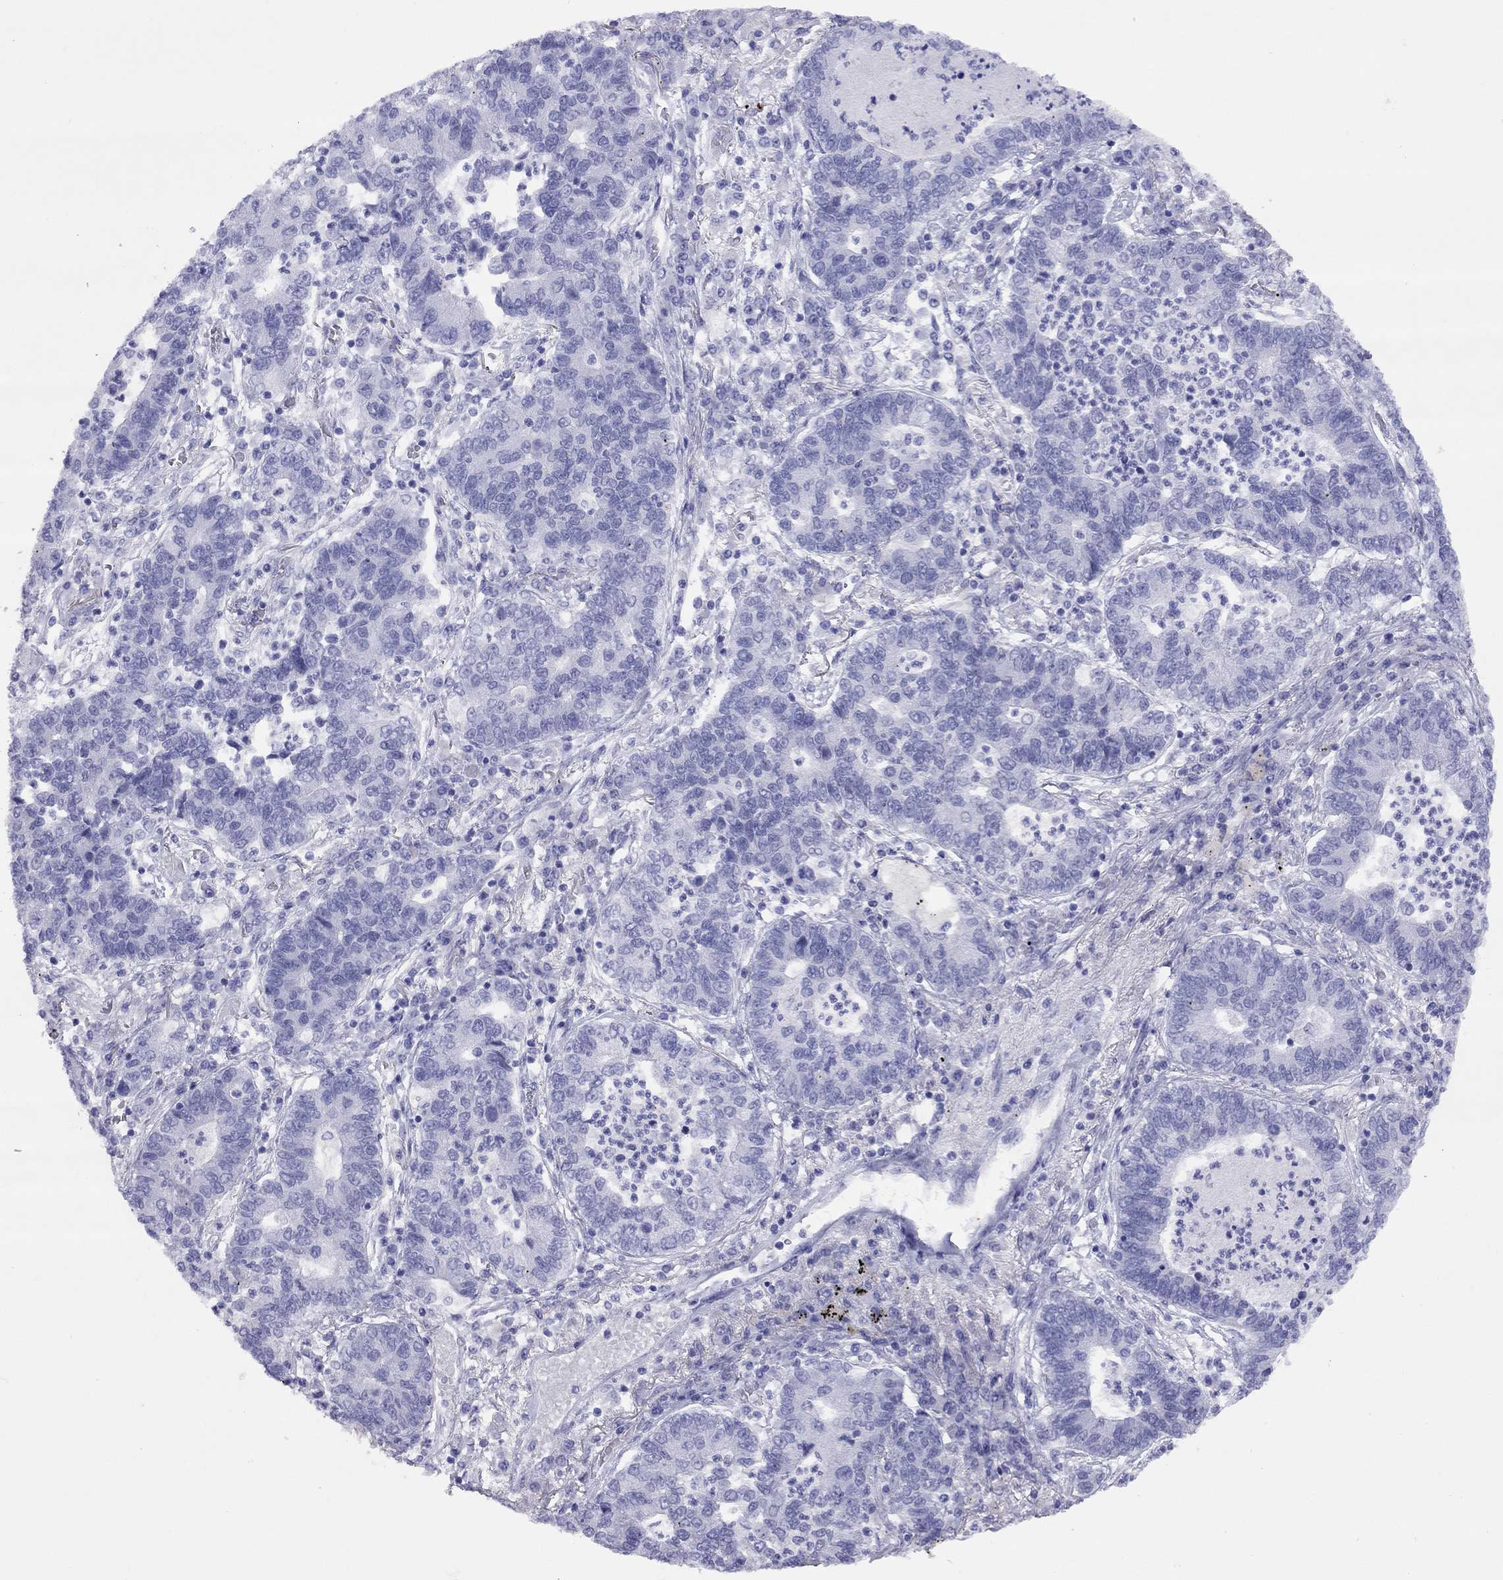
{"staining": {"intensity": "negative", "quantity": "none", "location": "none"}, "tissue": "lung cancer", "cell_type": "Tumor cells", "image_type": "cancer", "snomed": [{"axis": "morphology", "description": "Adenocarcinoma, NOS"}, {"axis": "topography", "description": "Lung"}], "caption": "Immunohistochemical staining of adenocarcinoma (lung) exhibits no significant positivity in tumor cells.", "gene": "LYAR", "patient": {"sex": "female", "age": 57}}